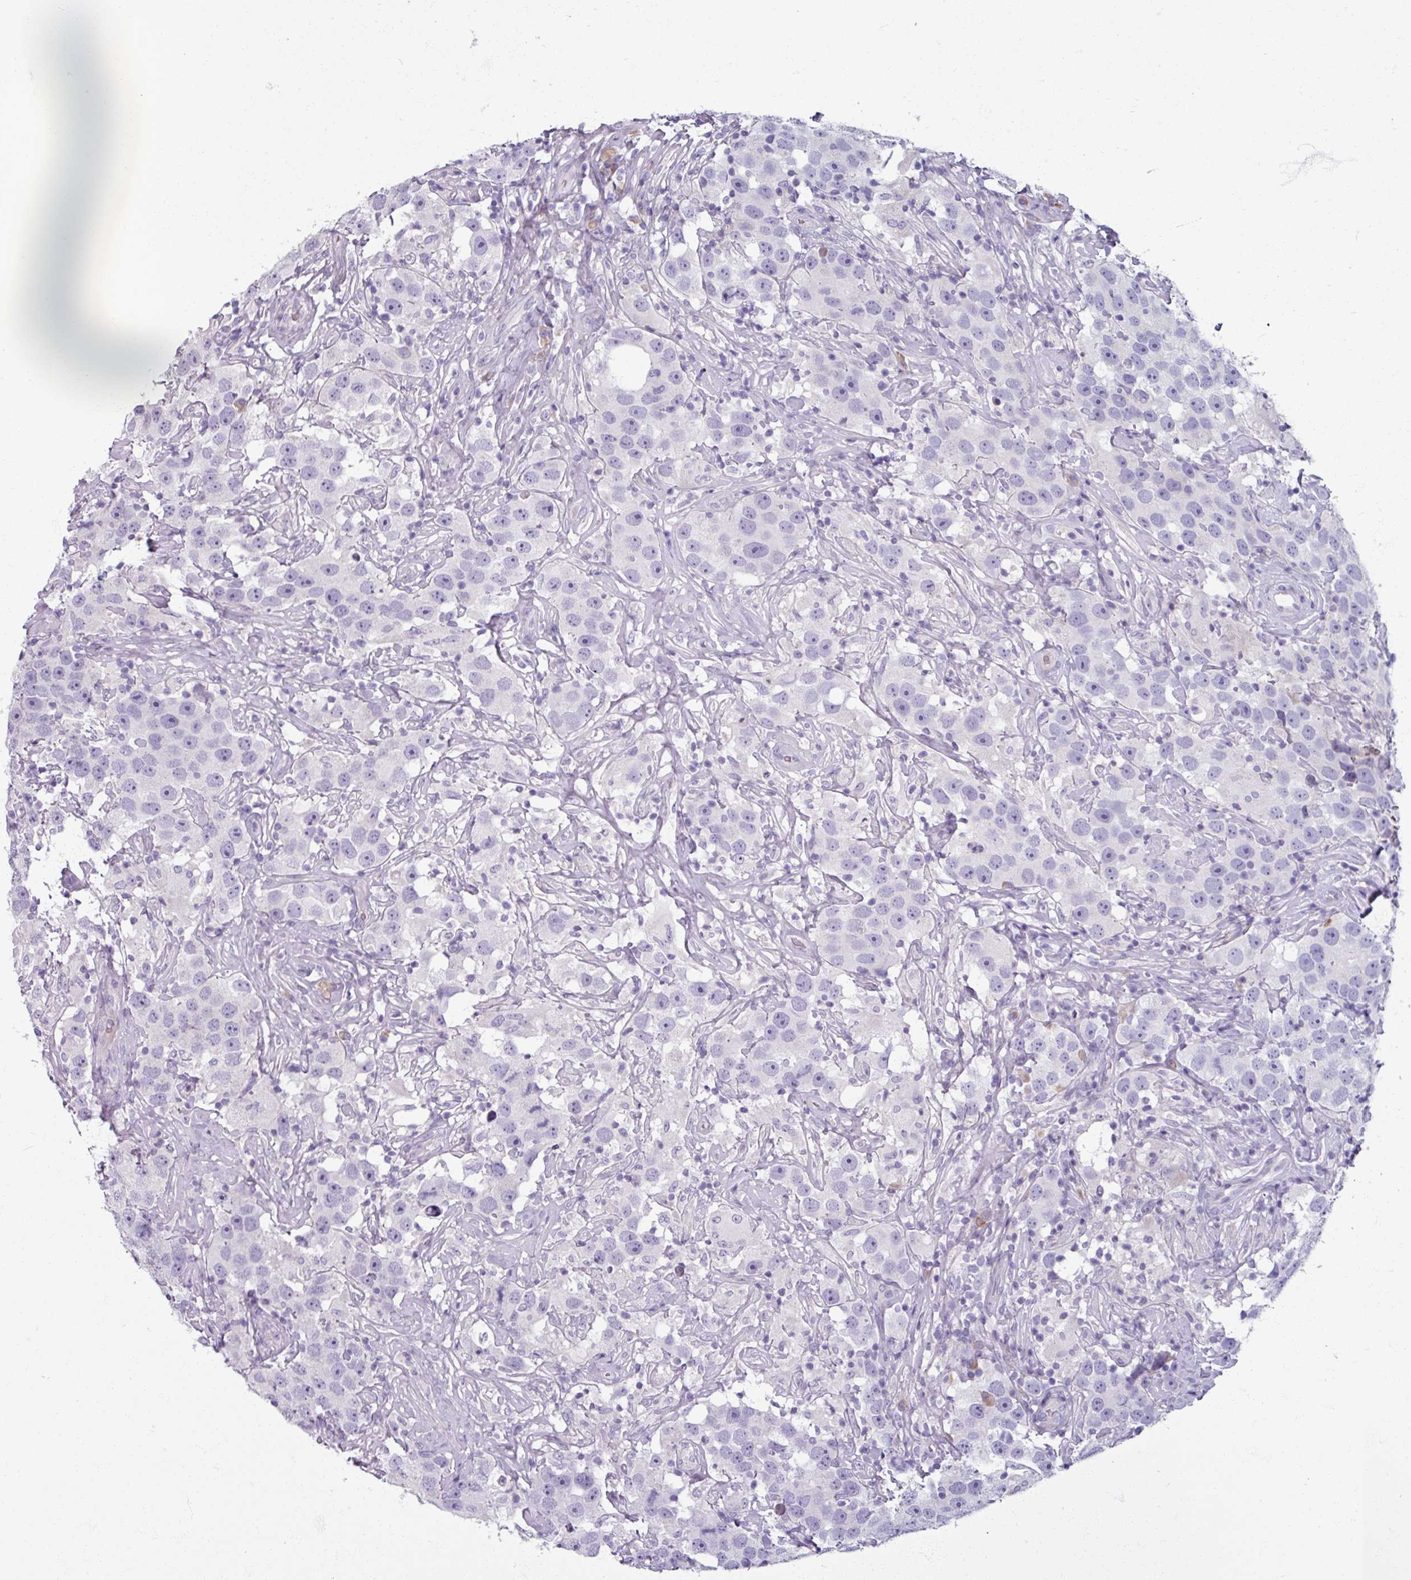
{"staining": {"intensity": "negative", "quantity": "none", "location": "none"}, "tissue": "testis cancer", "cell_type": "Tumor cells", "image_type": "cancer", "snomed": [{"axis": "morphology", "description": "Seminoma, NOS"}, {"axis": "topography", "description": "Testis"}], "caption": "Immunohistochemistry (IHC) of testis seminoma displays no staining in tumor cells.", "gene": "SMIM11", "patient": {"sex": "male", "age": 49}}